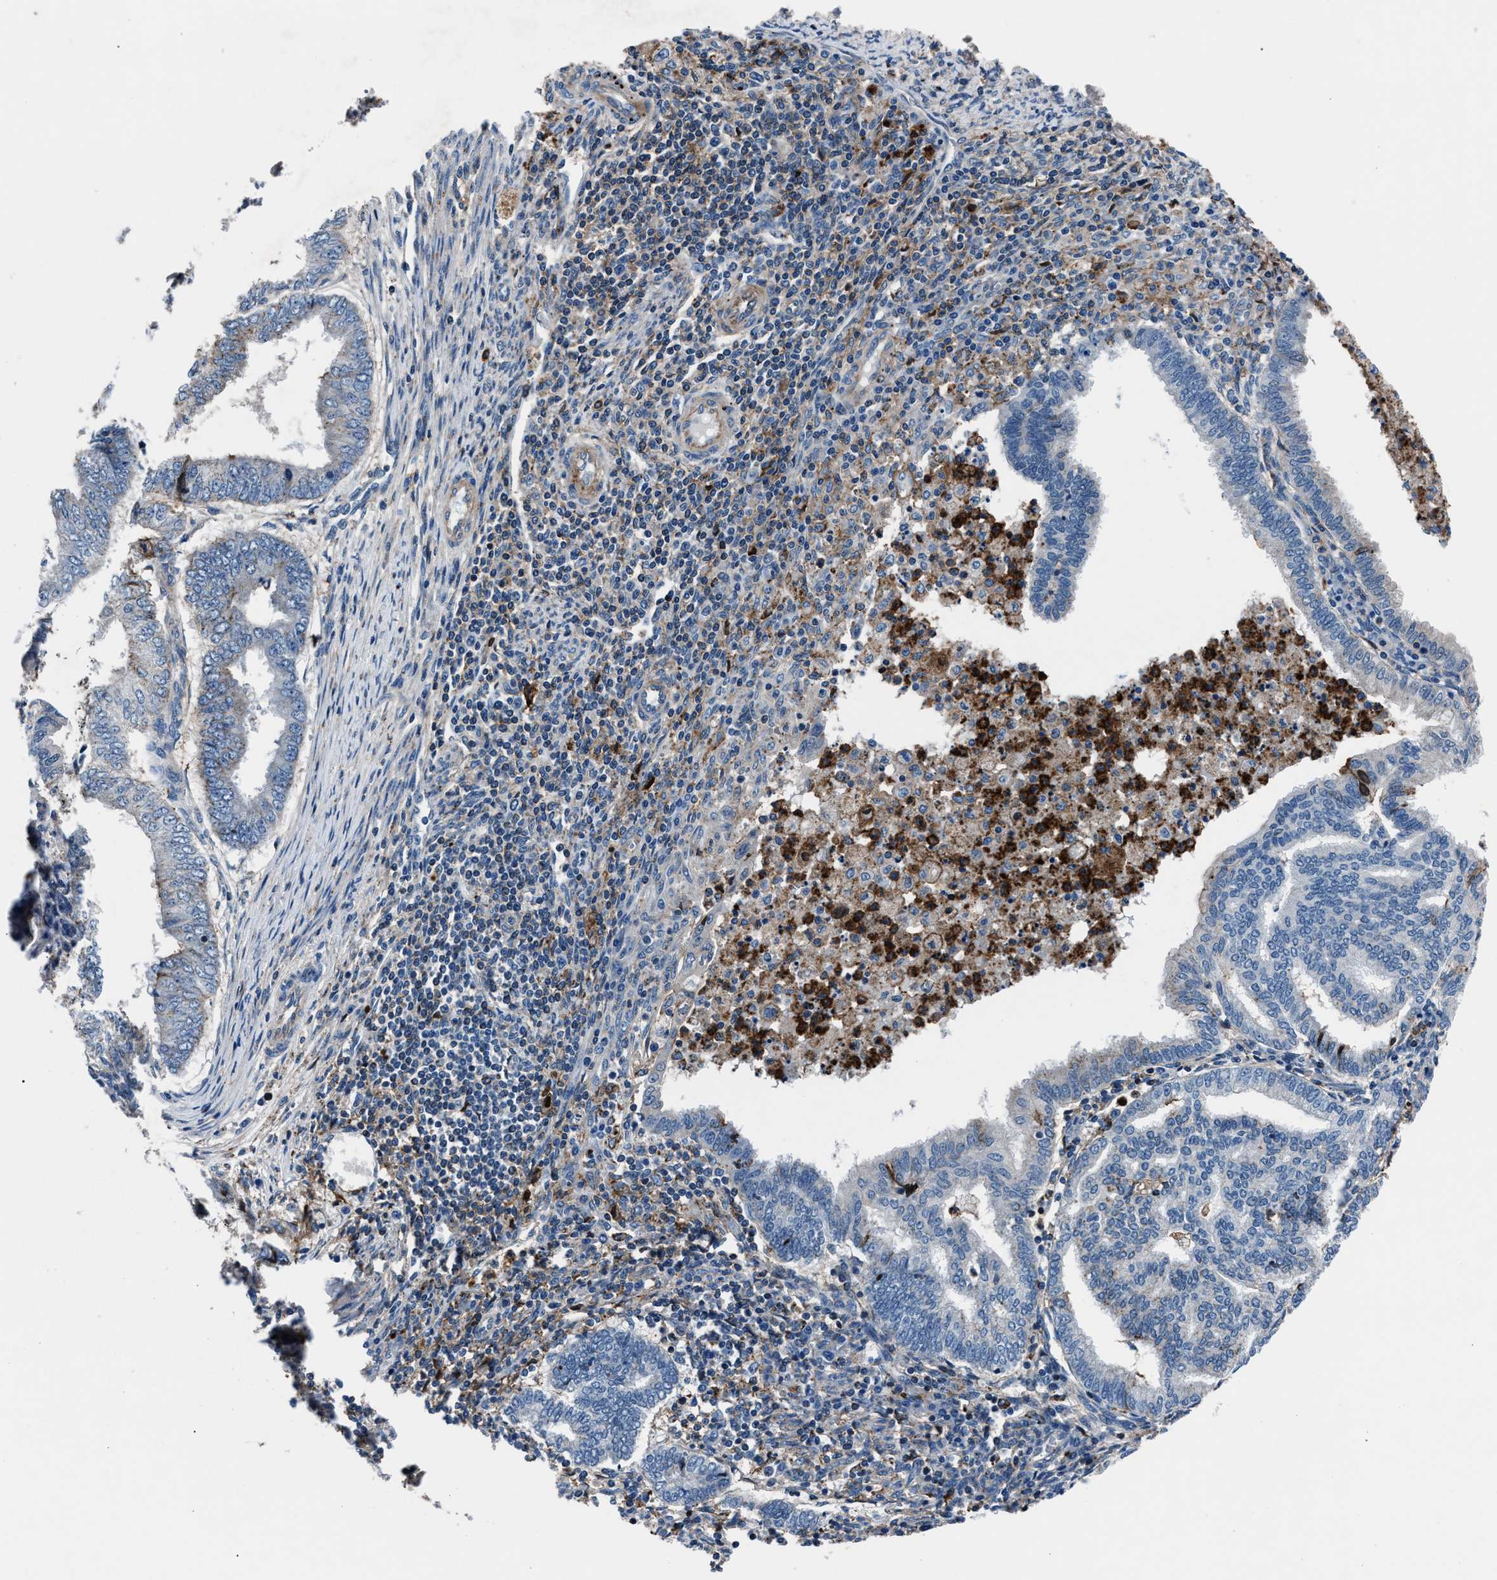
{"staining": {"intensity": "negative", "quantity": "none", "location": "none"}, "tissue": "endometrial cancer", "cell_type": "Tumor cells", "image_type": "cancer", "snomed": [{"axis": "morphology", "description": "Polyp, NOS"}, {"axis": "morphology", "description": "Adenocarcinoma, NOS"}, {"axis": "morphology", "description": "Adenoma, NOS"}, {"axis": "topography", "description": "Endometrium"}], "caption": "Endometrial polyp was stained to show a protein in brown. There is no significant positivity in tumor cells.", "gene": "MFSD11", "patient": {"sex": "female", "age": 79}}